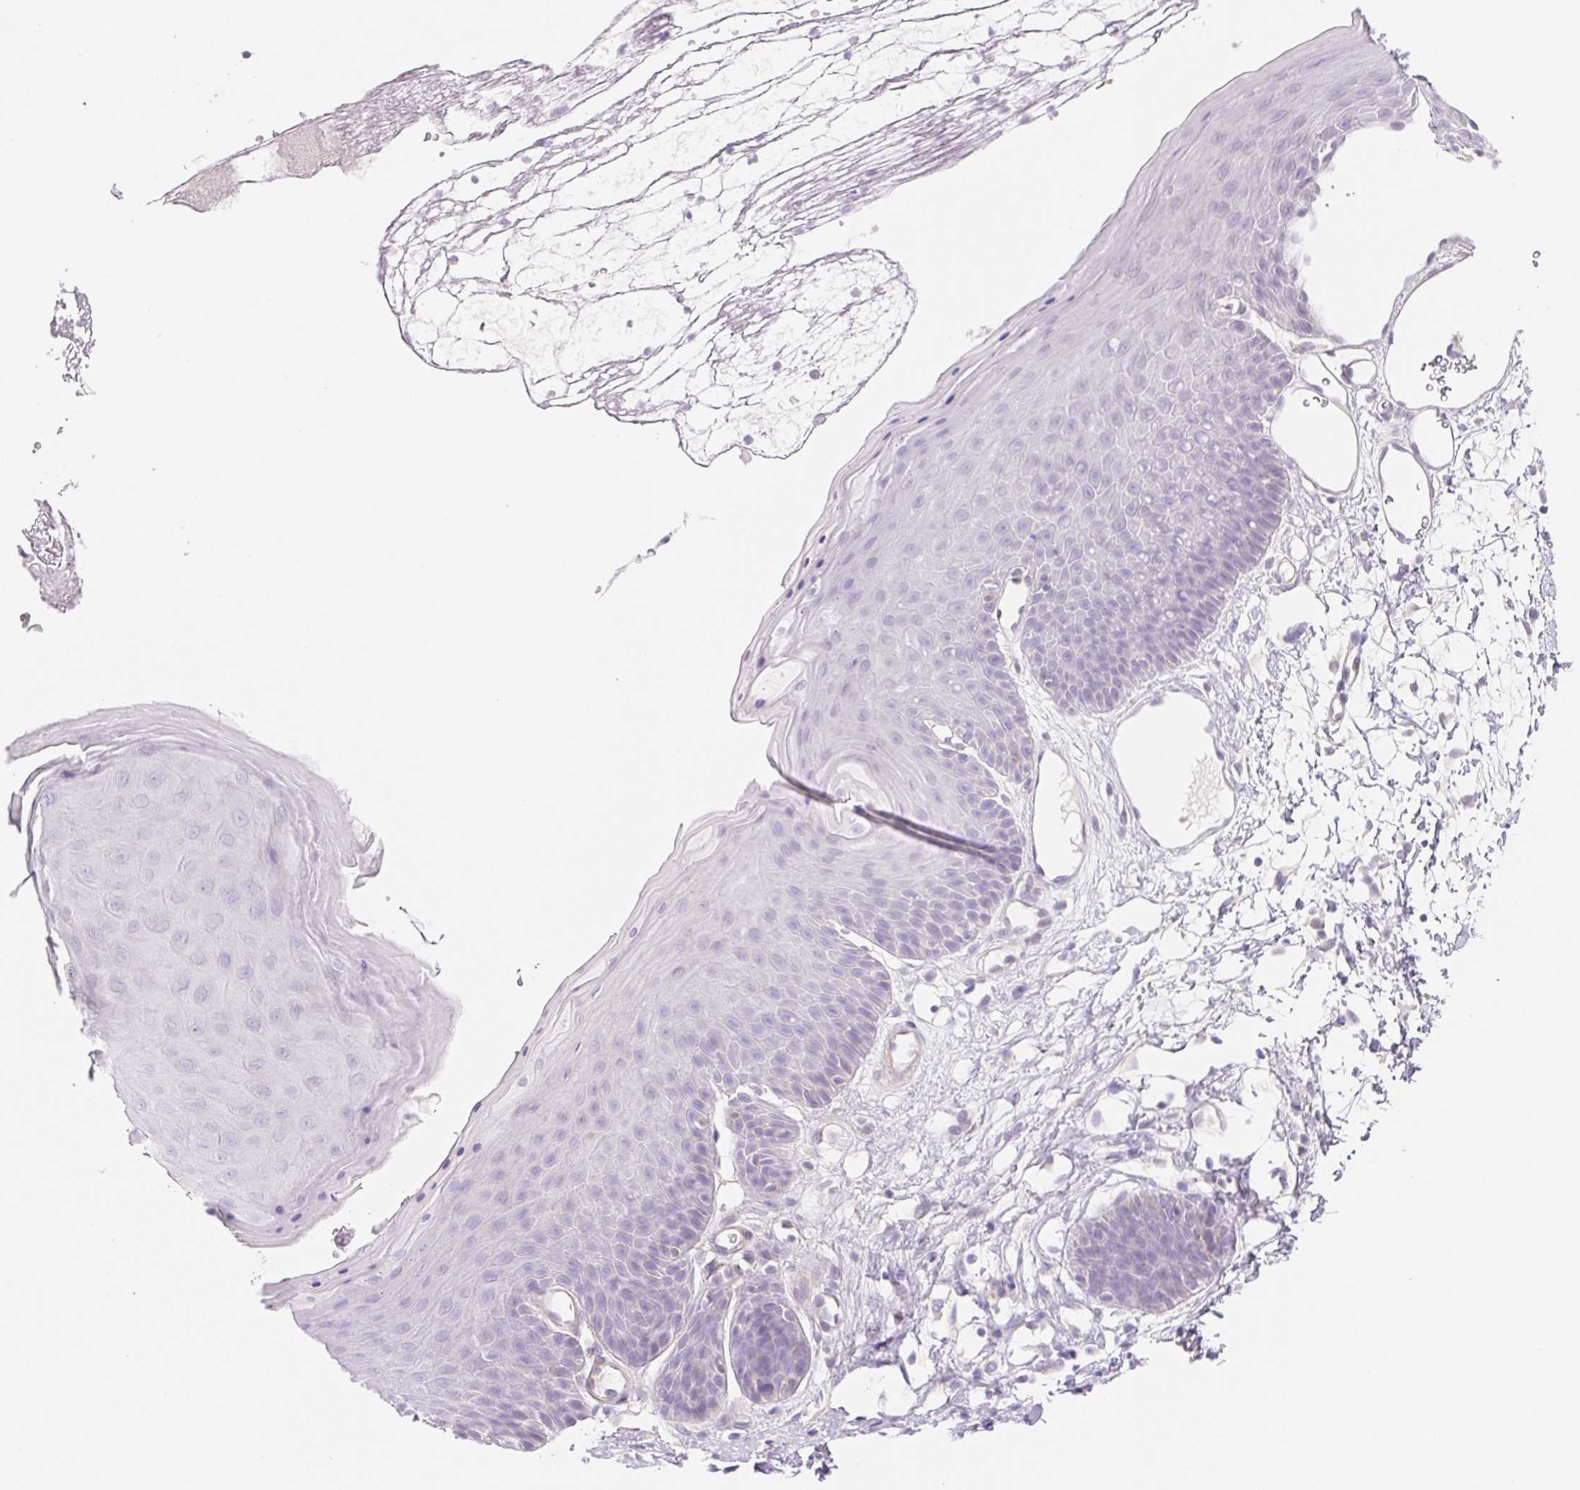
{"staining": {"intensity": "negative", "quantity": "none", "location": "none"}, "tissue": "skin", "cell_type": "Epidermal cells", "image_type": "normal", "snomed": [{"axis": "morphology", "description": "Normal tissue, NOS"}, {"axis": "topography", "description": "Anal"}], "caption": "Micrograph shows no significant protein expression in epidermal cells of normal skin. Brightfield microscopy of immunohistochemistry (IHC) stained with DAB (3,3'-diaminobenzidine) (brown) and hematoxylin (blue), captured at high magnification.", "gene": "CTNND2", "patient": {"sex": "male", "age": 53}}